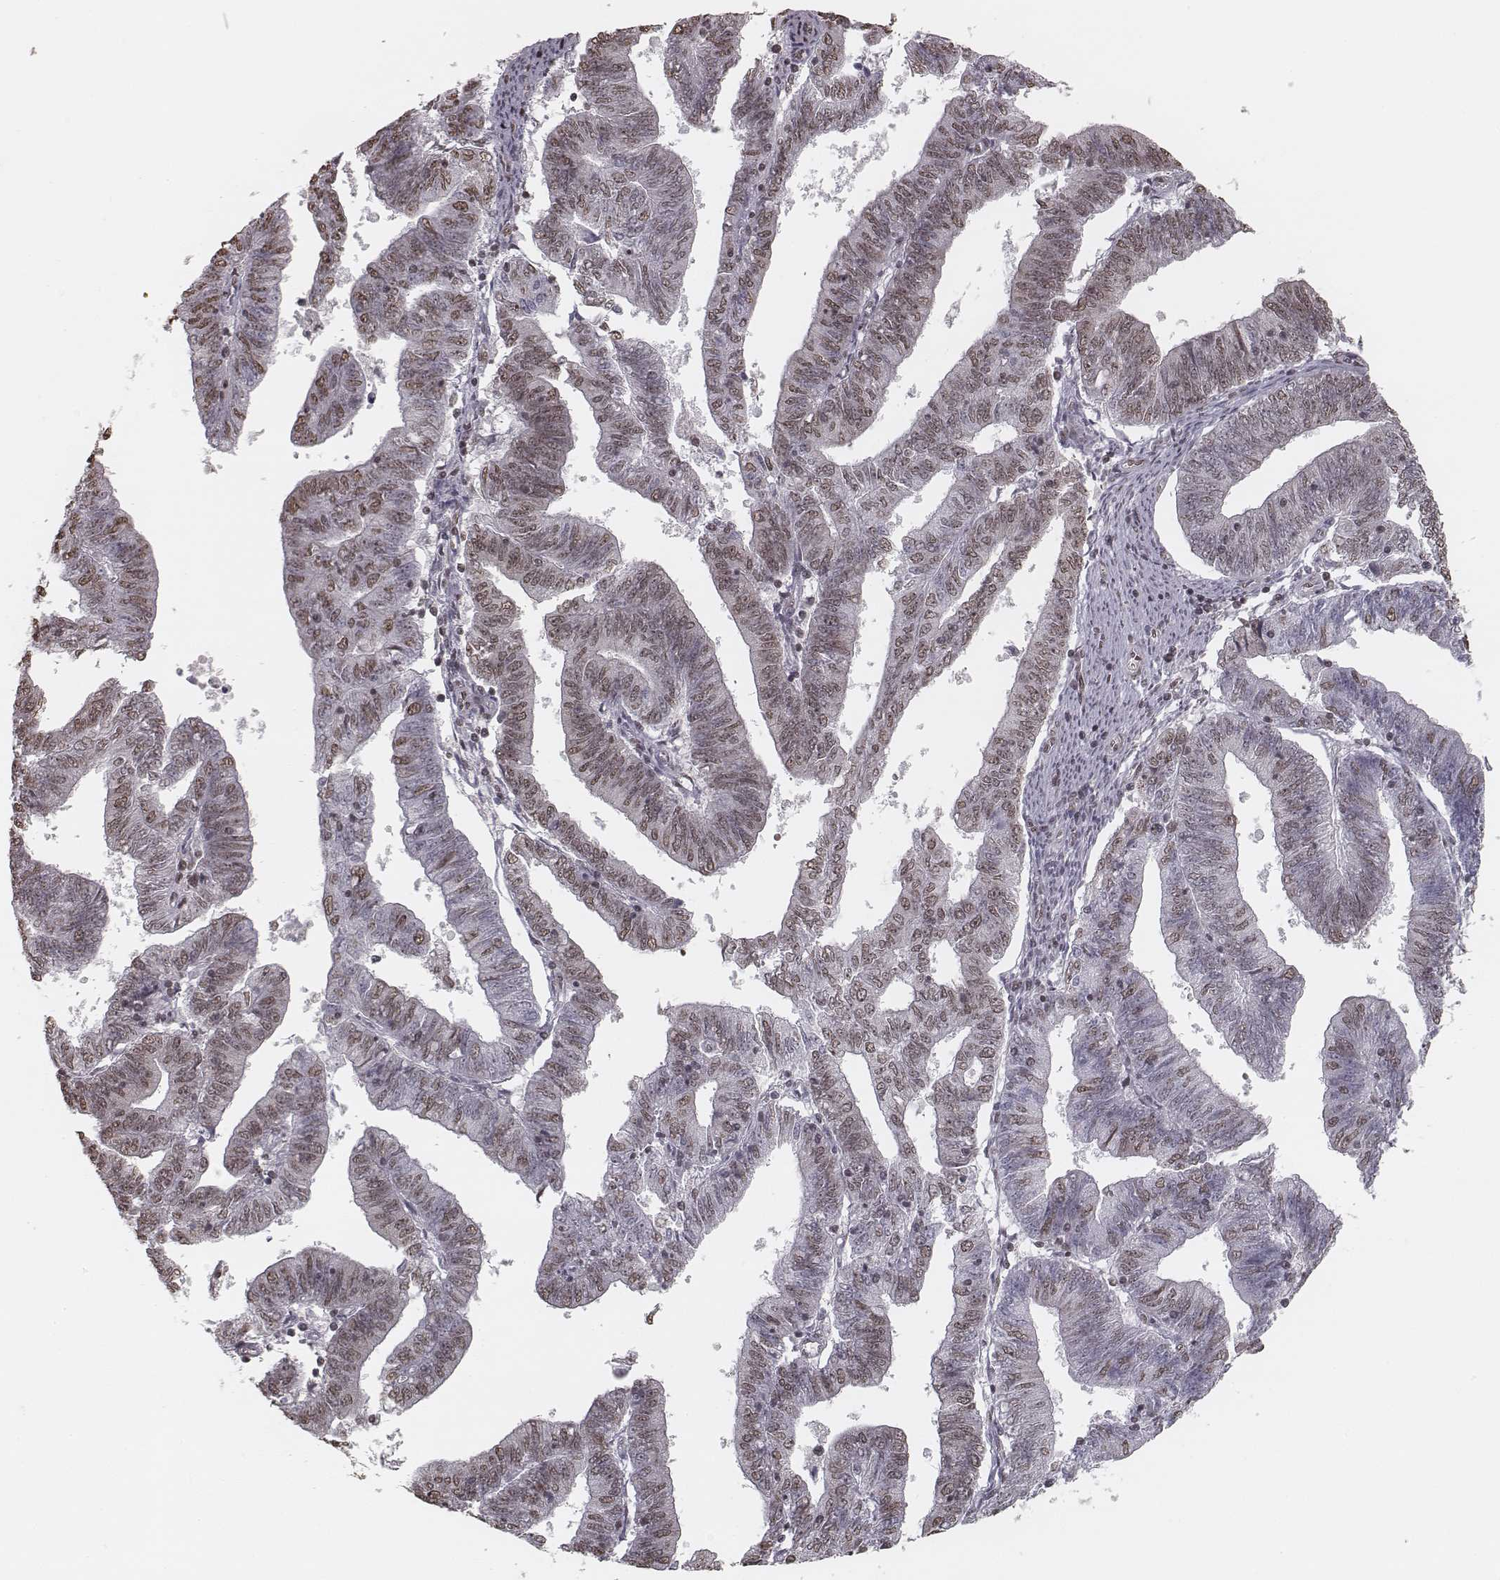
{"staining": {"intensity": "moderate", "quantity": ">75%", "location": "nuclear"}, "tissue": "endometrial cancer", "cell_type": "Tumor cells", "image_type": "cancer", "snomed": [{"axis": "morphology", "description": "Adenocarcinoma, NOS"}, {"axis": "topography", "description": "Endometrium"}], "caption": "Approximately >75% of tumor cells in human adenocarcinoma (endometrial) display moderate nuclear protein positivity as visualized by brown immunohistochemical staining.", "gene": "HMGA2", "patient": {"sex": "female", "age": 82}}